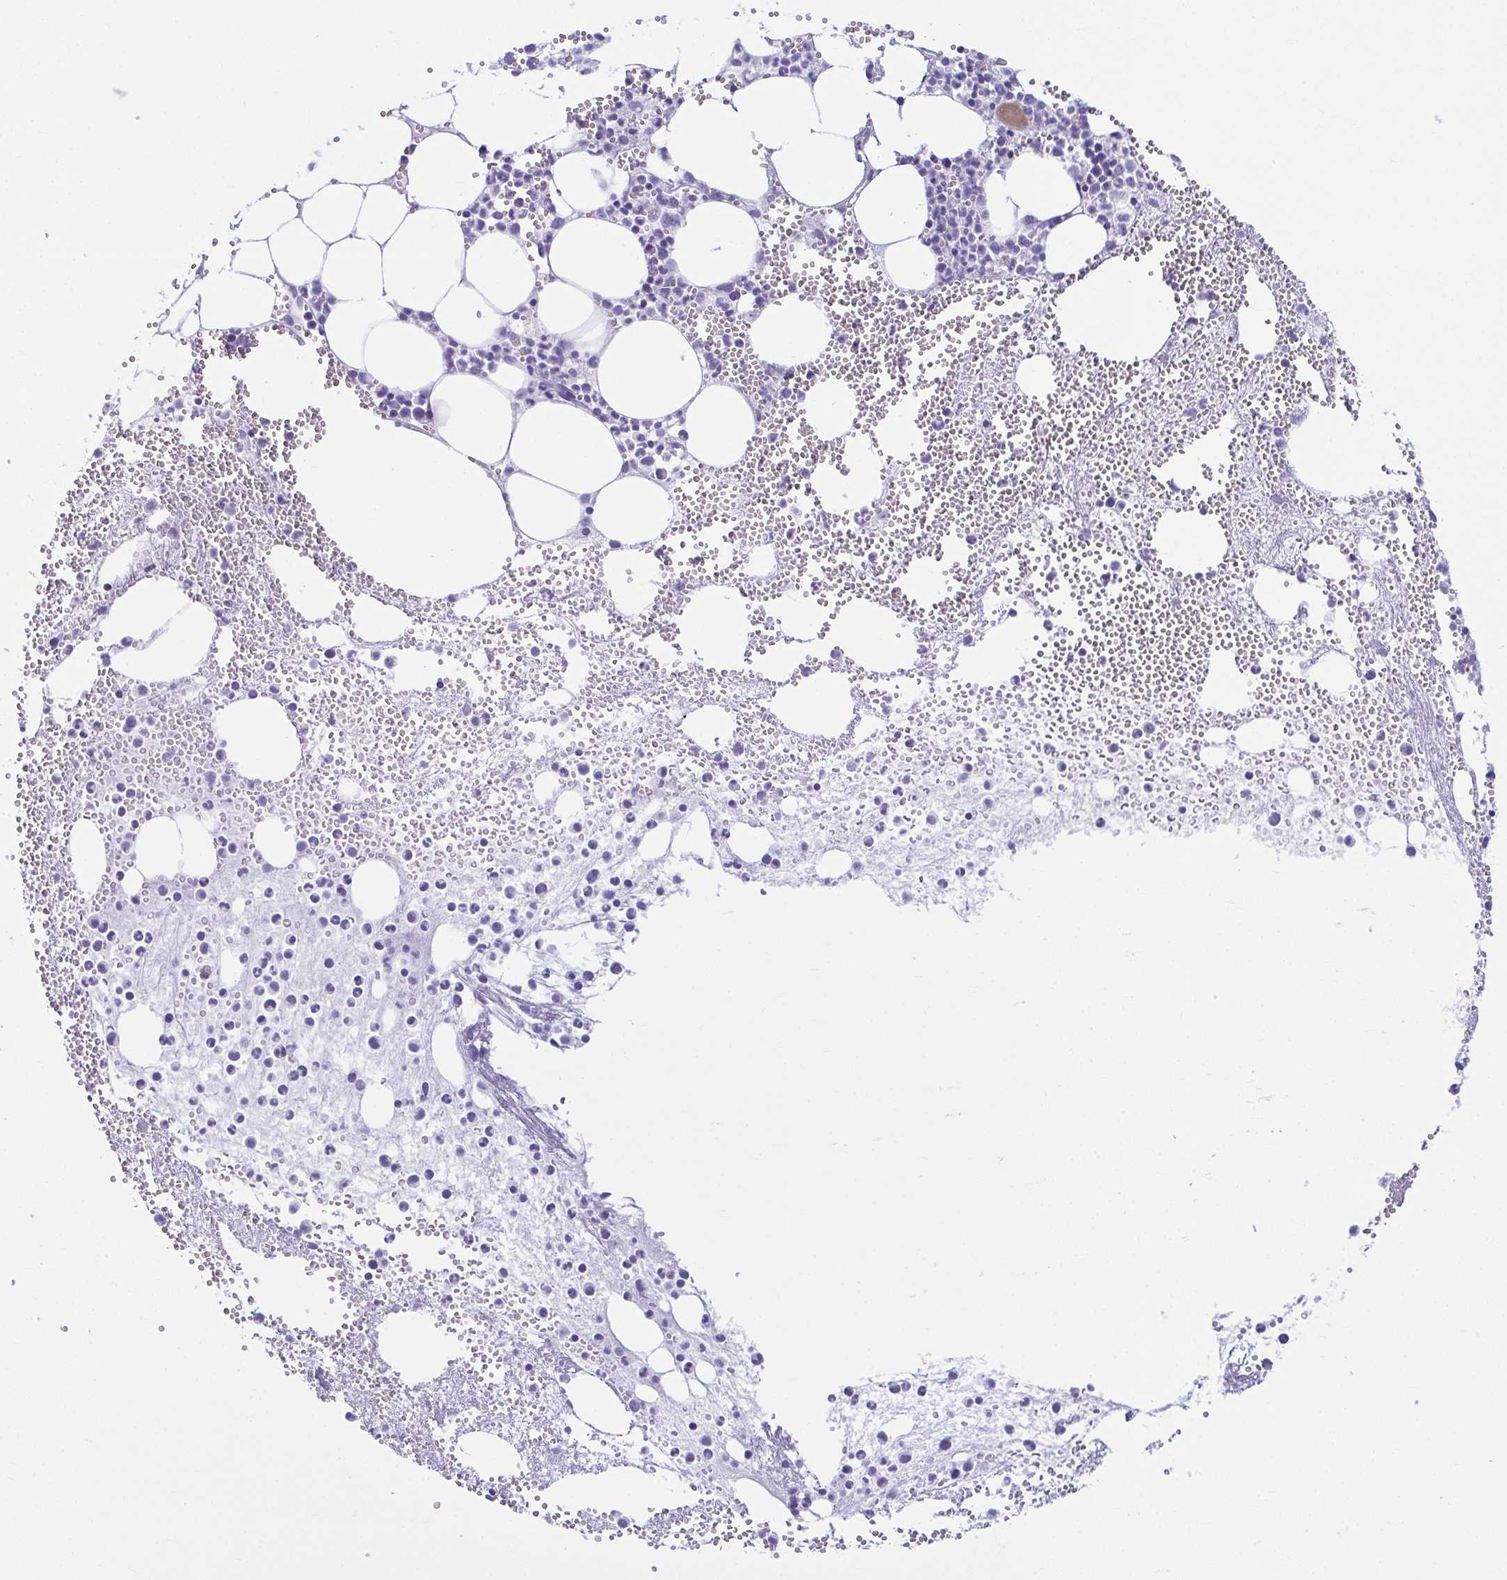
{"staining": {"intensity": "moderate", "quantity": "<25%", "location": "cytoplasmic/membranous"}, "tissue": "bone marrow", "cell_type": "Hematopoietic cells", "image_type": "normal", "snomed": [{"axis": "morphology", "description": "Normal tissue, NOS"}, {"axis": "topography", "description": "Bone marrow"}], "caption": "Moderate cytoplasmic/membranous staining is seen in about <25% of hematopoietic cells in benign bone marrow. (Stains: DAB in brown, nuclei in blue, Microscopy: brightfield microscopy at high magnification).", "gene": "TCEAL3", "patient": {"sex": "female", "age": 57}}